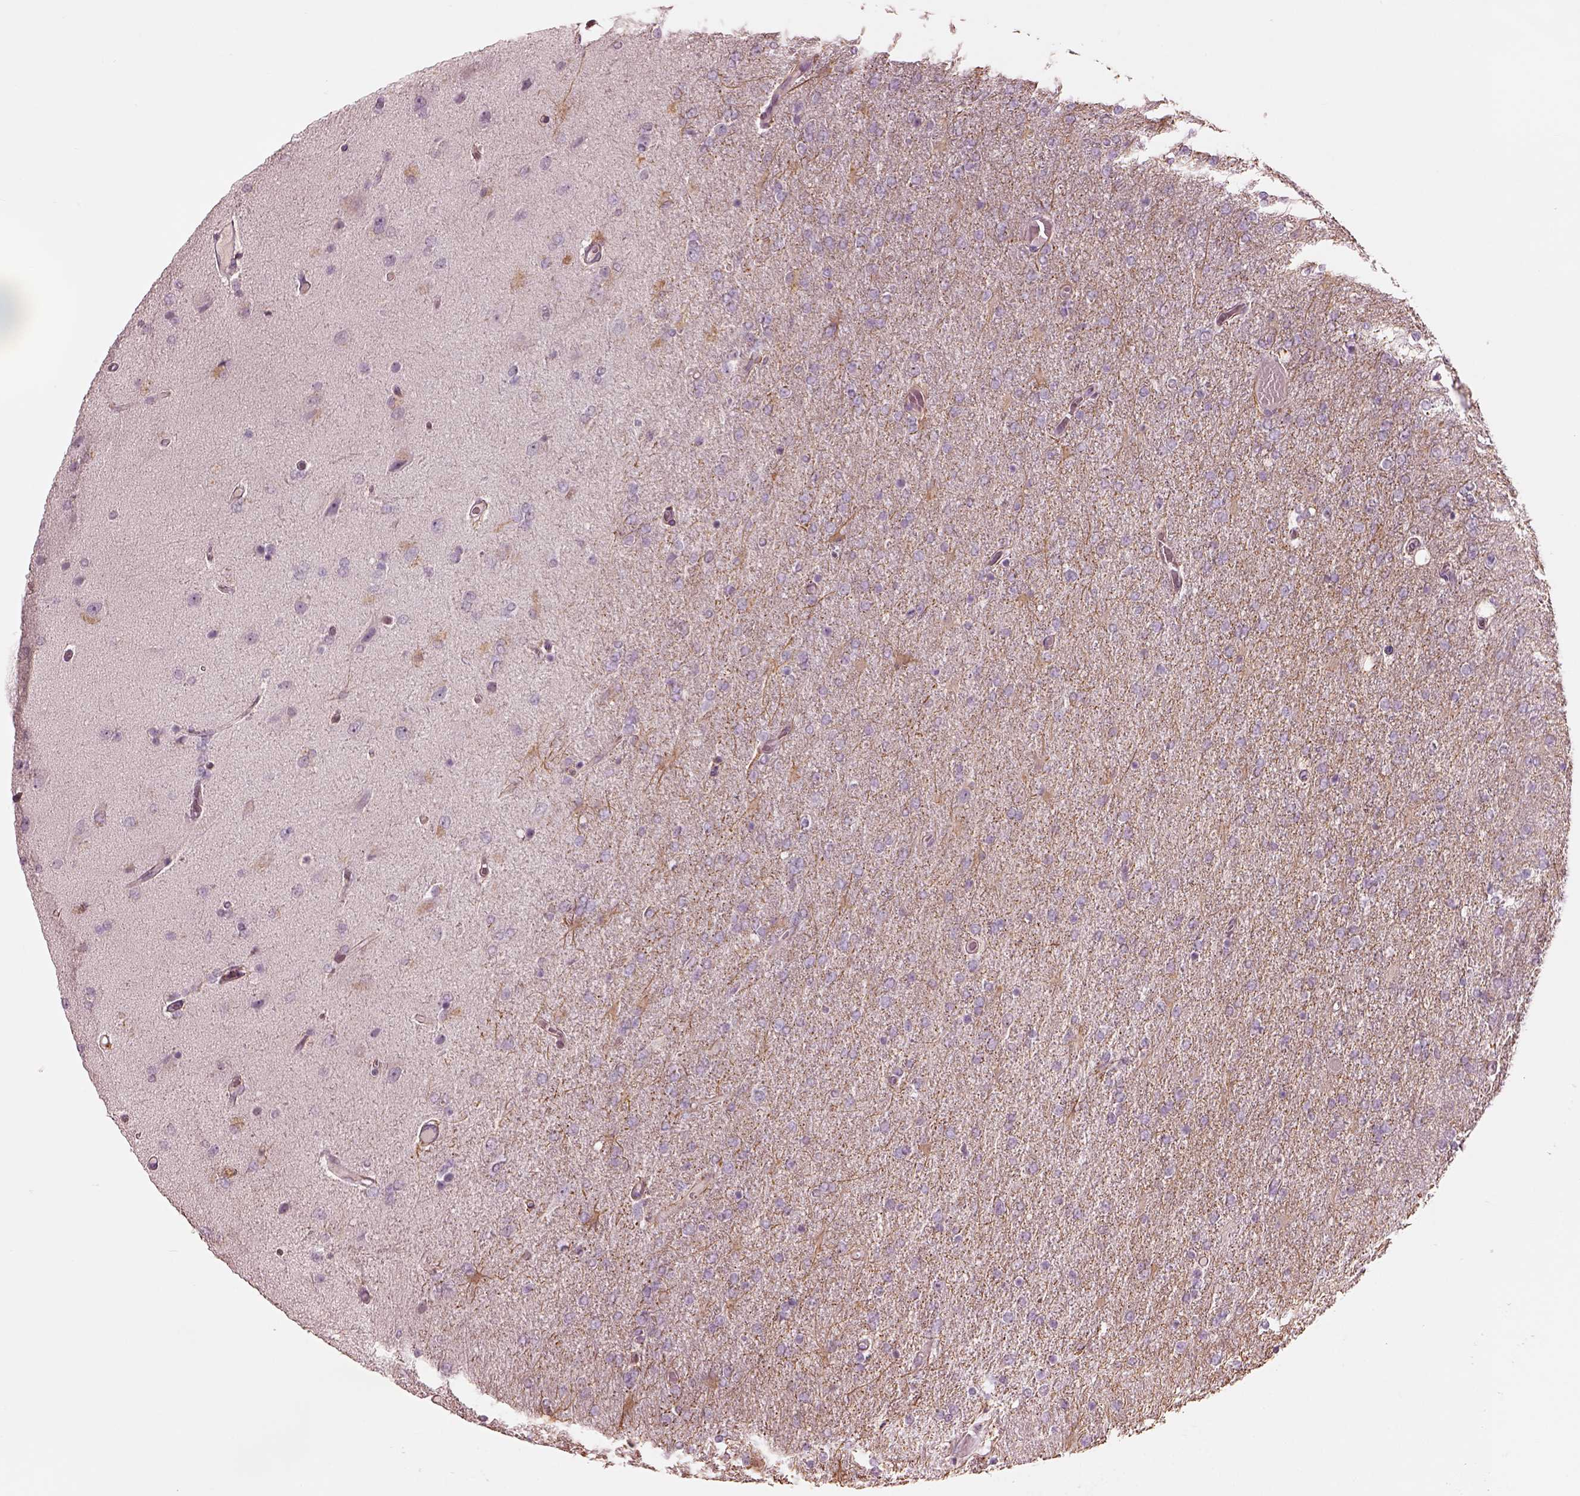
{"staining": {"intensity": "negative", "quantity": "none", "location": "none"}, "tissue": "glioma", "cell_type": "Tumor cells", "image_type": "cancer", "snomed": [{"axis": "morphology", "description": "Glioma, malignant, High grade"}, {"axis": "topography", "description": "Cerebral cortex"}], "caption": "The micrograph shows no significant expression in tumor cells of glioma.", "gene": "MIA", "patient": {"sex": "male", "age": 70}}